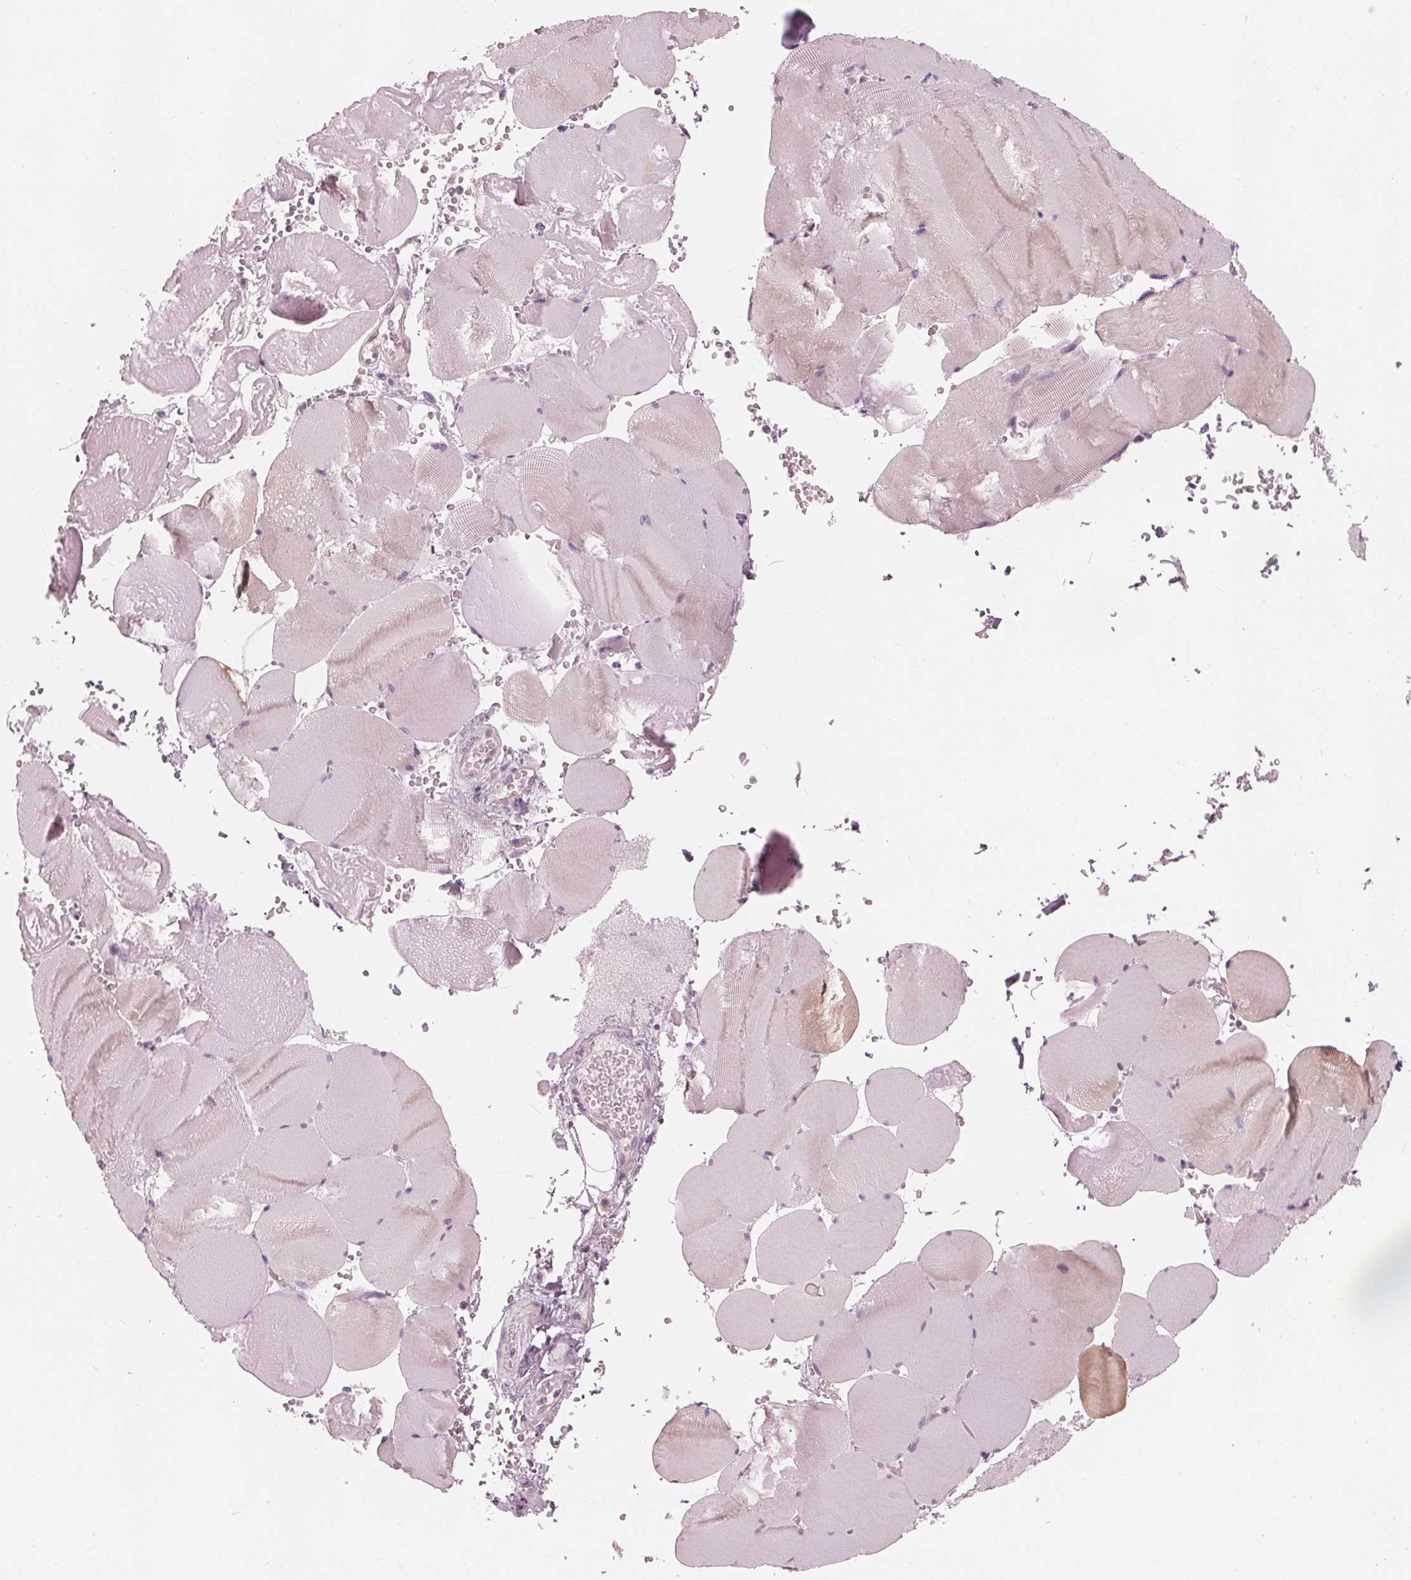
{"staining": {"intensity": "negative", "quantity": "none", "location": "none"}, "tissue": "skeletal muscle", "cell_type": "Myocytes", "image_type": "normal", "snomed": [{"axis": "morphology", "description": "Normal tissue, NOS"}, {"axis": "topography", "description": "Skeletal muscle"}, {"axis": "topography", "description": "Head-Neck"}], "caption": "Micrograph shows no significant protein expression in myocytes of normal skeletal muscle. (Immunohistochemistry, brightfield microscopy, high magnification).", "gene": "SAT2", "patient": {"sex": "male", "age": 66}}